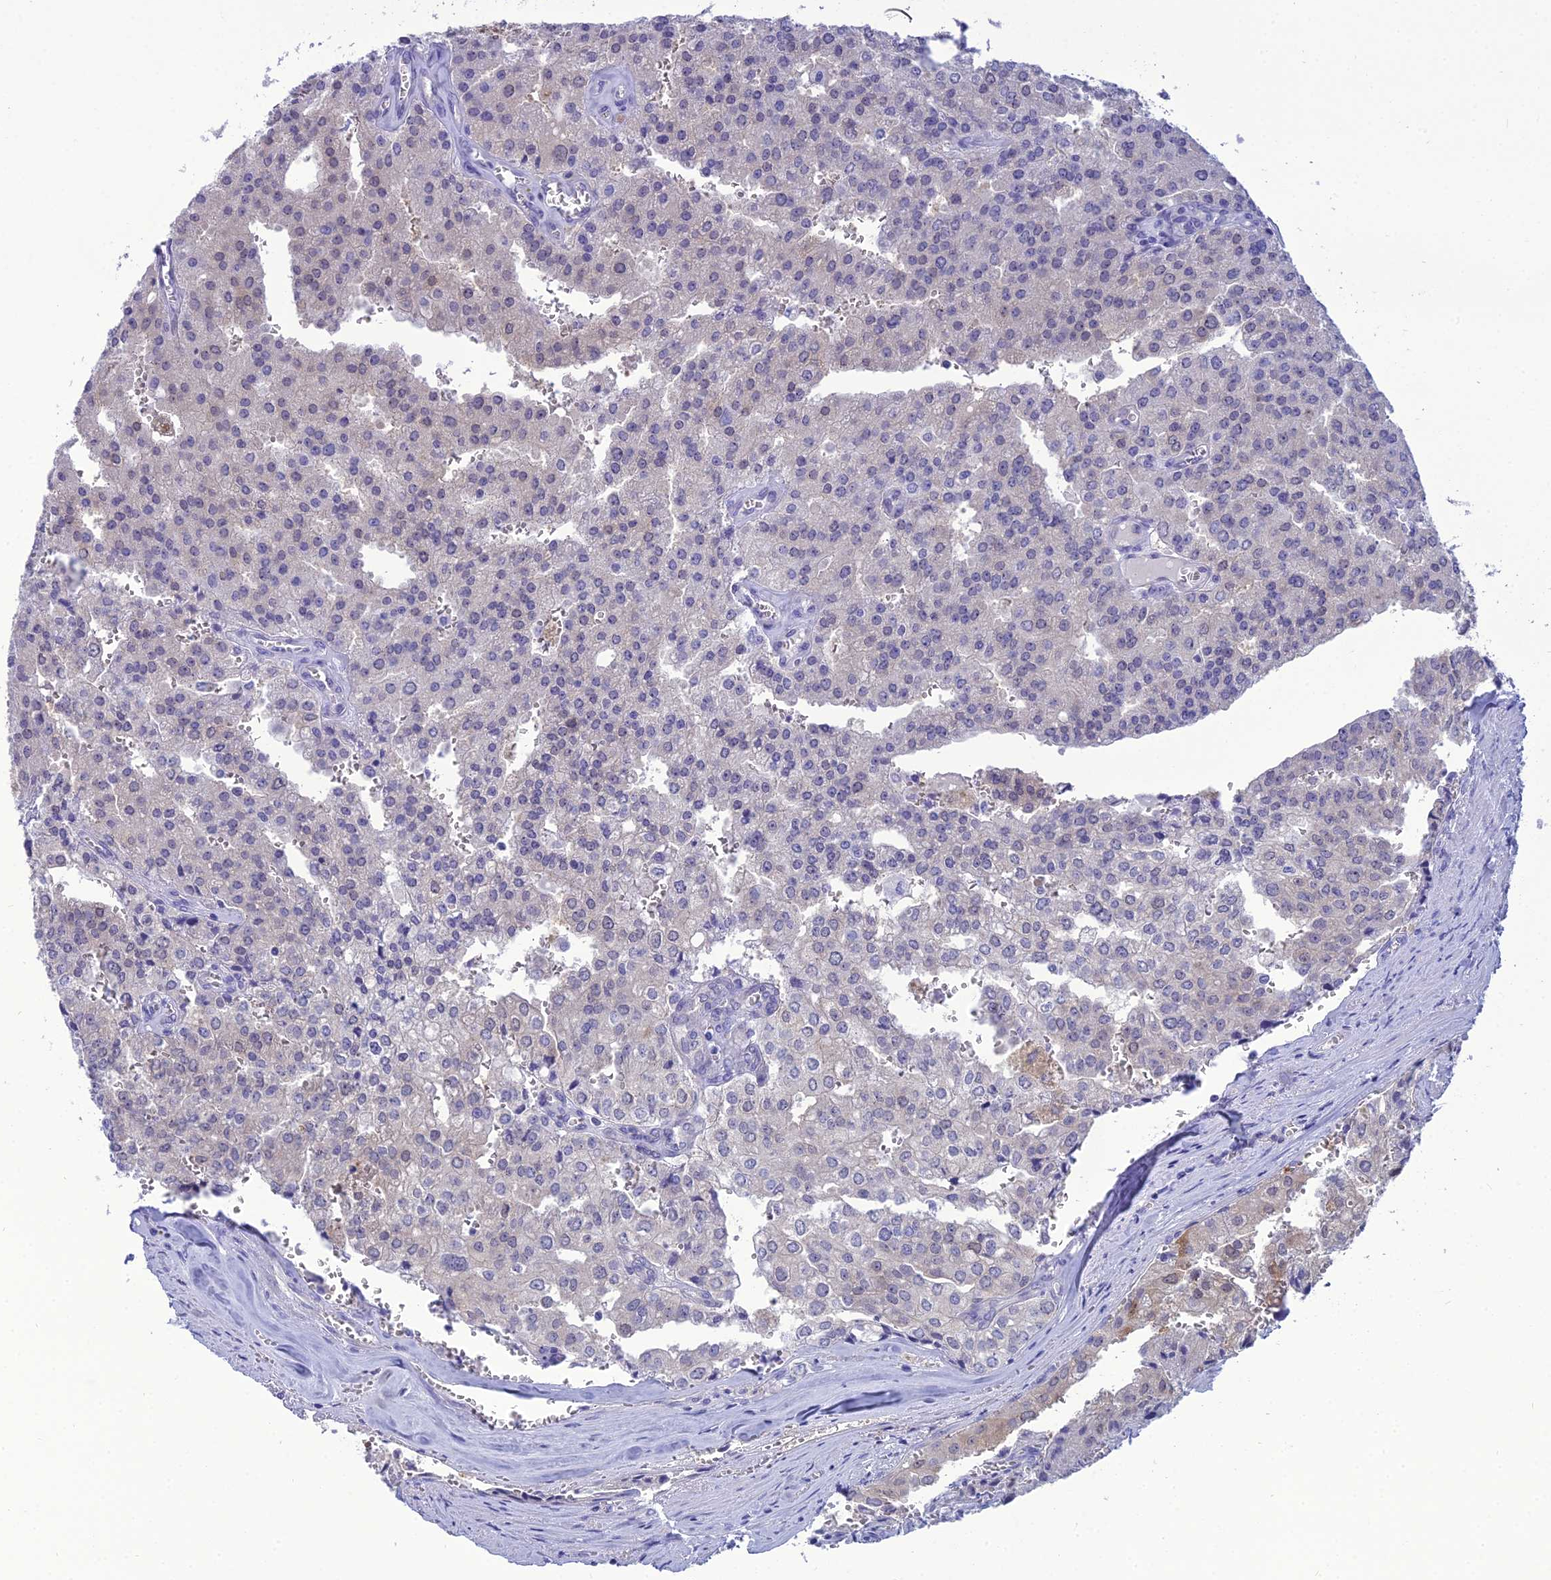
{"staining": {"intensity": "negative", "quantity": "none", "location": "none"}, "tissue": "prostate cancer", "cell_type": "Tumor cells", "image_type": "cancer", "snomed": [{"axis": "morphology", "description": "Adenocarcinoma, High grade"}, {"axis": "topography", "description": "Prostate"}], "caption": "A histopathology image of human prostate adenocarcinoma (high-grade) is negative for staining in tumor cells. (DAB (3,3'-diaminobenzidine) immunohistochemistry (IHC), high magnification).", "gene": "GNPNAT1", "patient": {"sex": "male", "age": 68}}